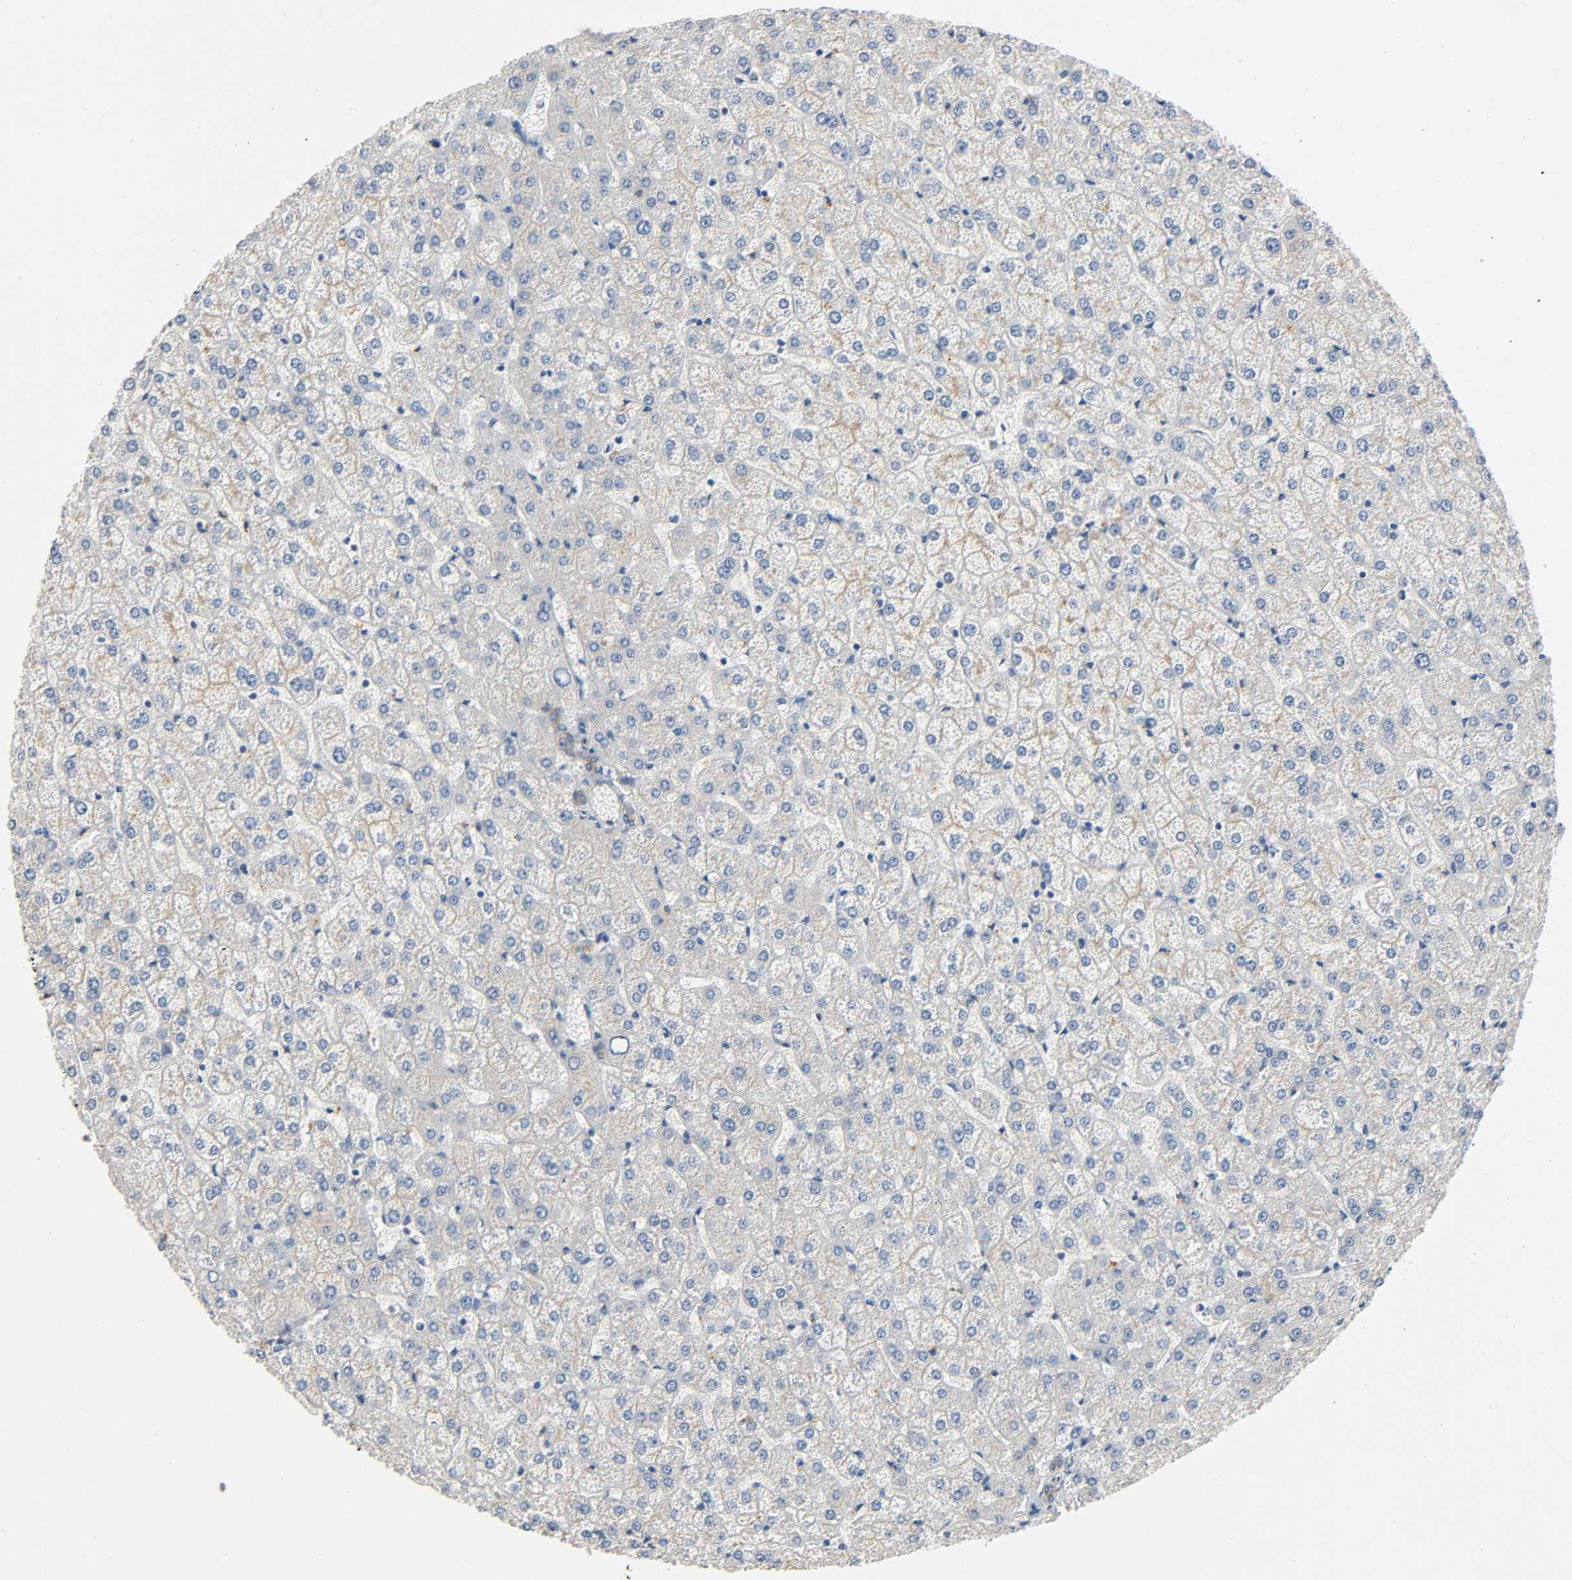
{"staining": {"intensity": "moderate", "quantity": ">75%", "location": "cytoplasmic/membranous"}, "tissue": "liver", "cell_type": "Cholangiocytes", "image_type": "normal", "snomed": [{"axis": "morphology", "description": "Normal tissue, NOS"}, {"axis": "topography", "description": "Liver"}], "caption": "Liver stained for a protein (brown) displays moderate cytoplasmic/membranous positive staining in about >75% of cholangiocytes.", "gene": "ARPC1A", "patient": {"sex": "female", "age": 32}}